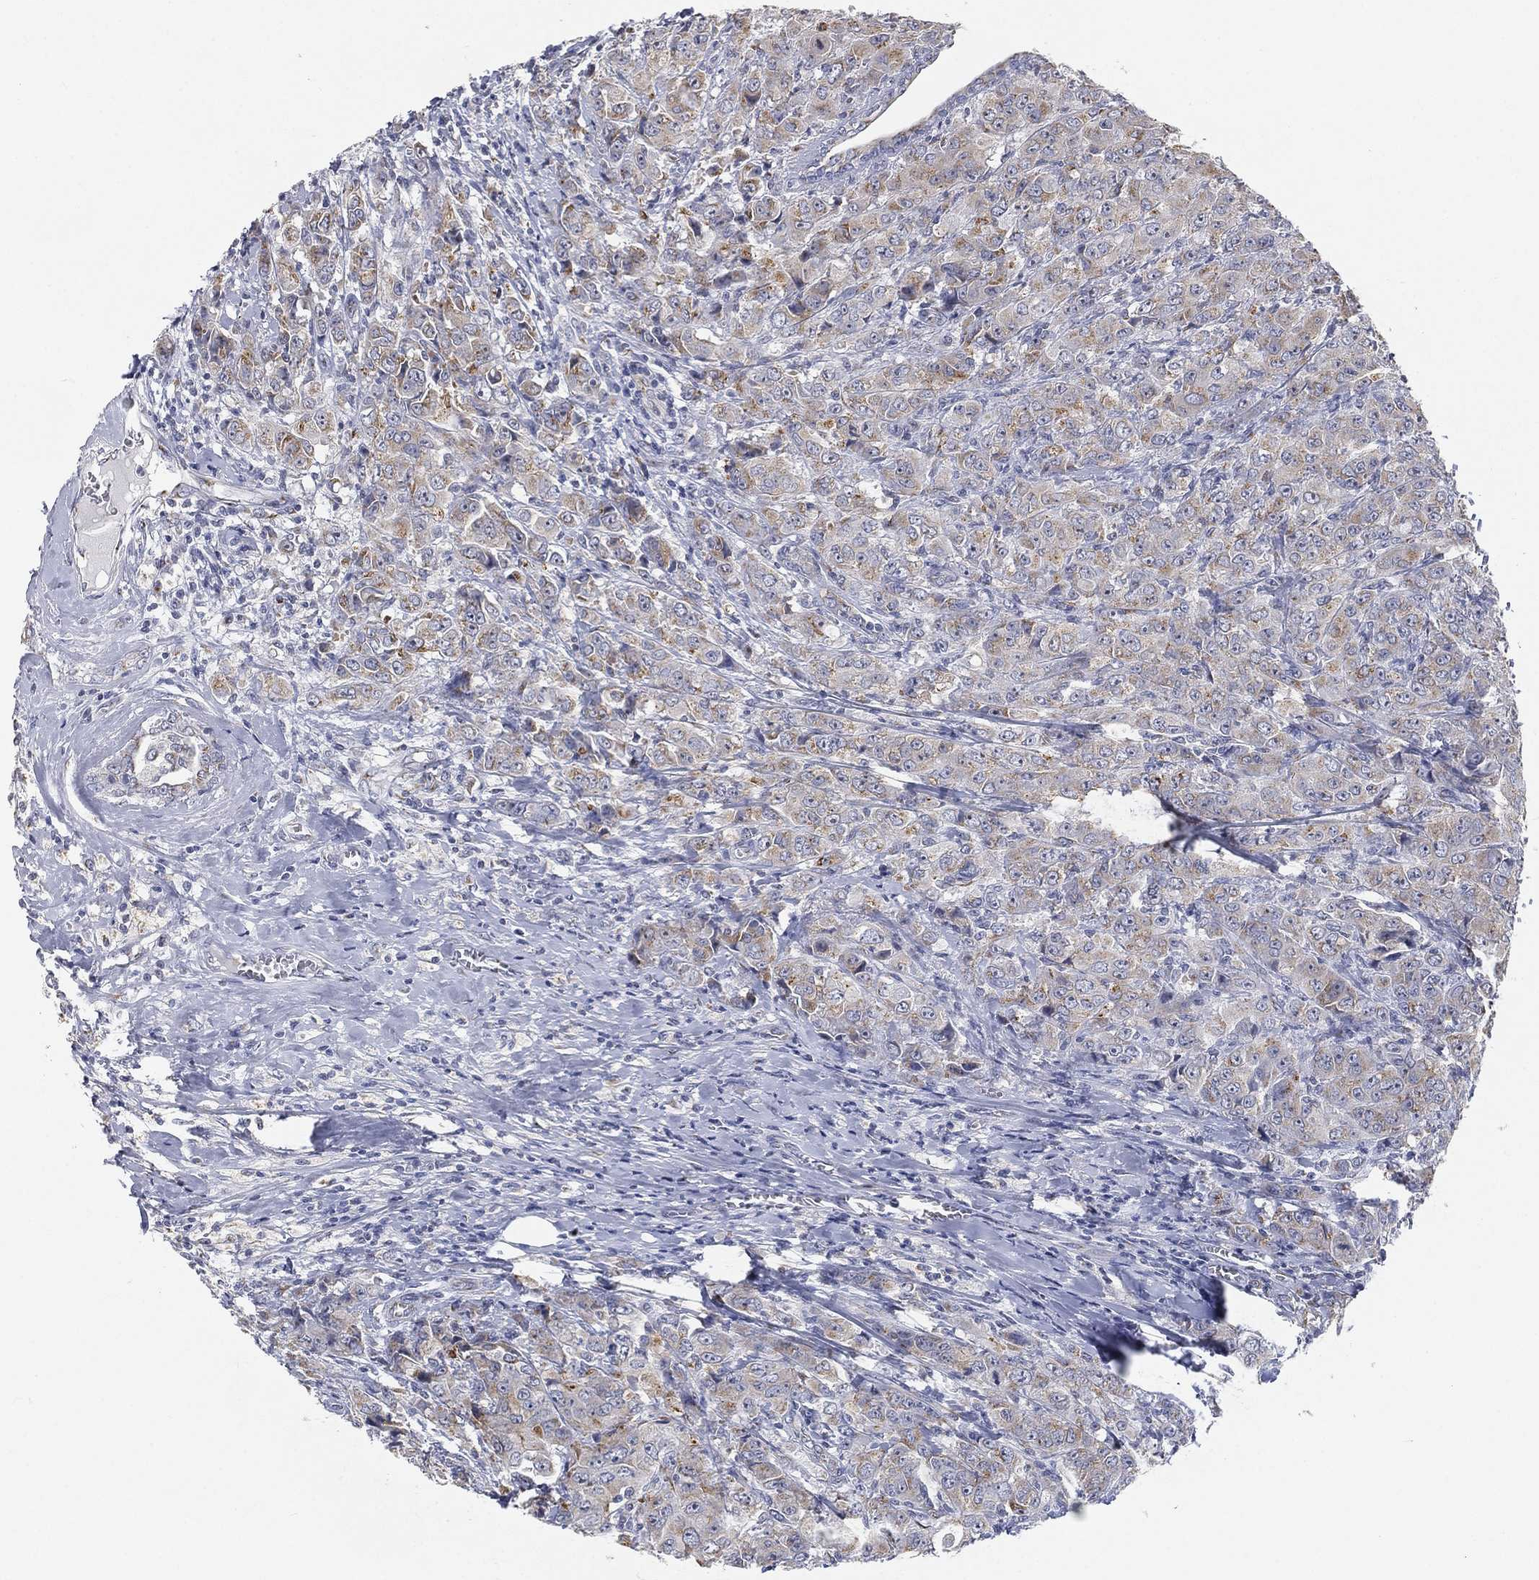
{"staining": {"intensity": "moderate", "quantity": "<25%", "location": "cytoplasmic/membranous"}, "tissue": "breast cancer", "cell_type": "Tumor cells", "image_type": "cancer", "snomed": [{"axis": "morphology", "description": "Duct carcinoma"}, {"axis": "topography", "description": "Breast"}], "caption": "Immunohistochemistry histopathology image of human breast cancer stained for a protein (brown), which shows low levels of moderate cytoplasmic/membranous expression in approximately <25% of tumor cells.", "gene": "TICAM1", "patient": {"sex": "female", "age": 43}}